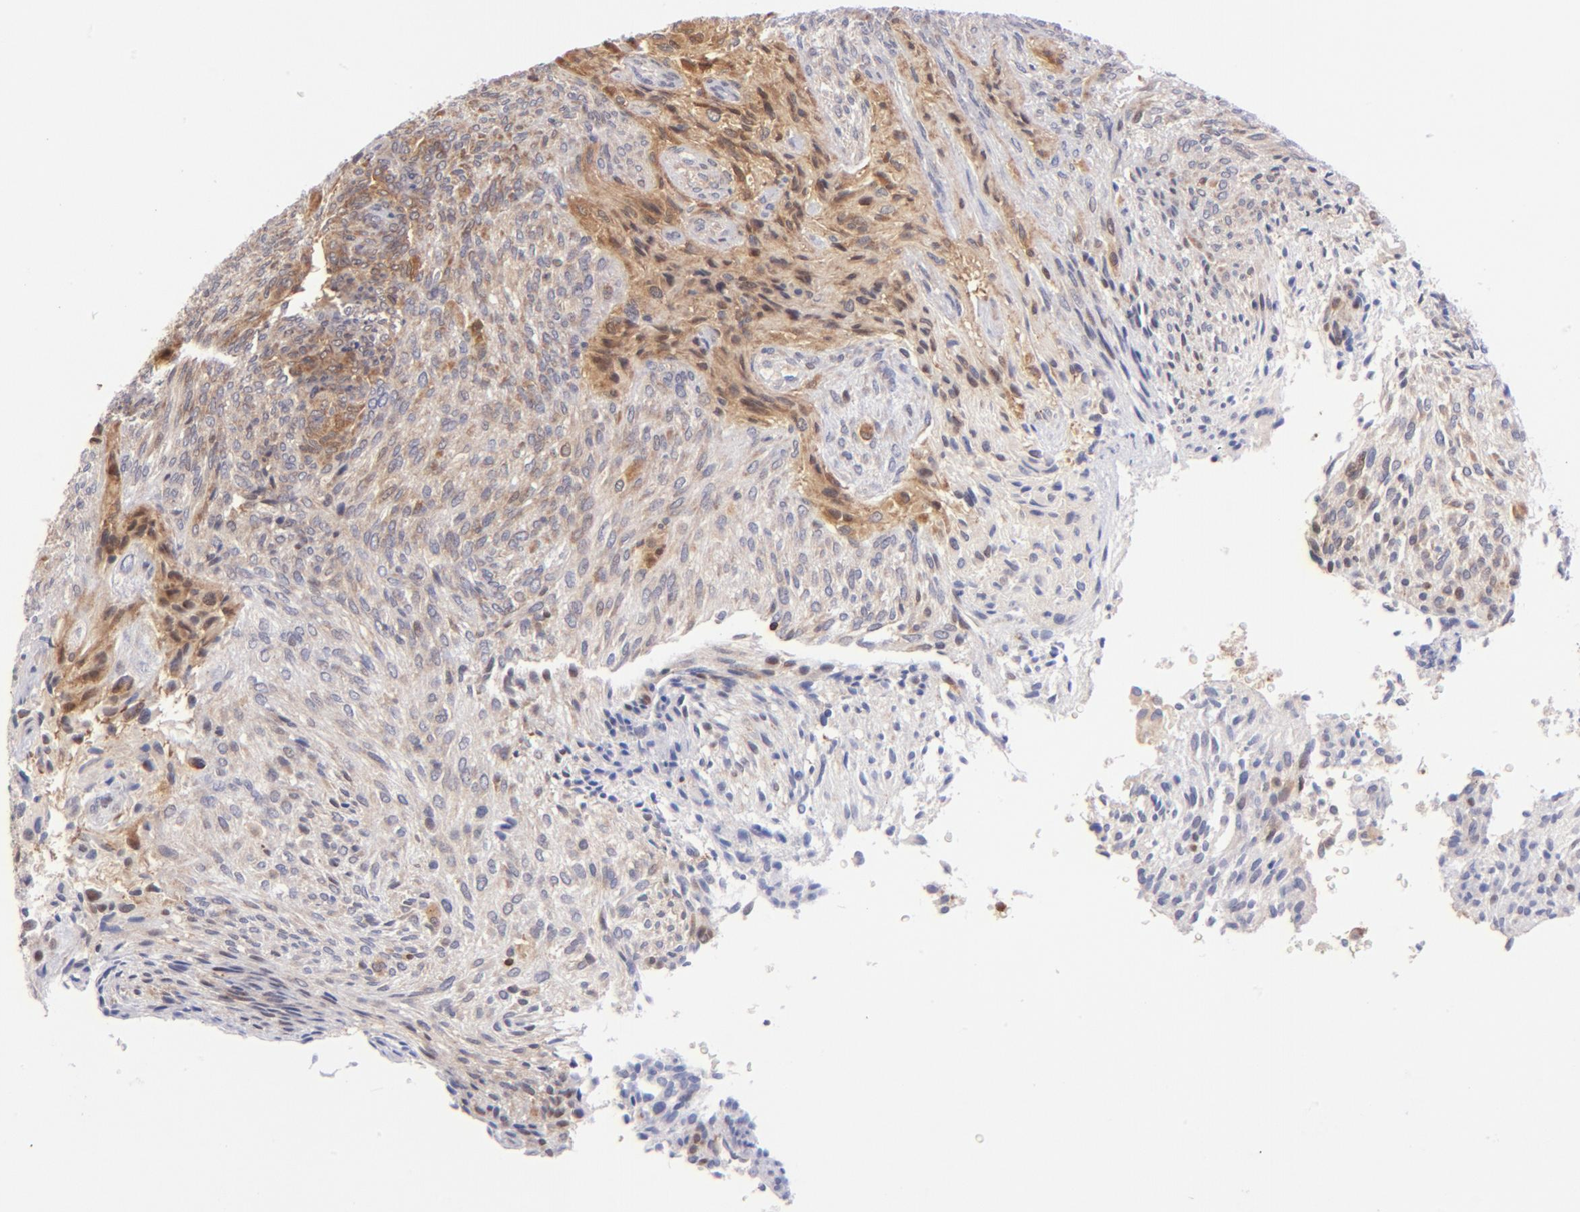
{"staining": {"intensity": "moderate", "quantity": "25%-75%", "location": "cytoplasmic/membranous,nuclear"}, "tissue": "glioma", "cell_type": "Tumor cells", "image_type": "cancer", "snomed": [{"axis": "morphology", "description": "Glioma, malignant, High grade"}, {"axis": "topography", "description": "Cerebral cortex"}], "caption": "Human glioma stained with a brown dye shows moderate cytoplasmic/membranous and nuclear positive expression in about 25%-75% of tumor cells.", "gene": "YWHAB", "patient": {"sex": "female", "age": 55}}